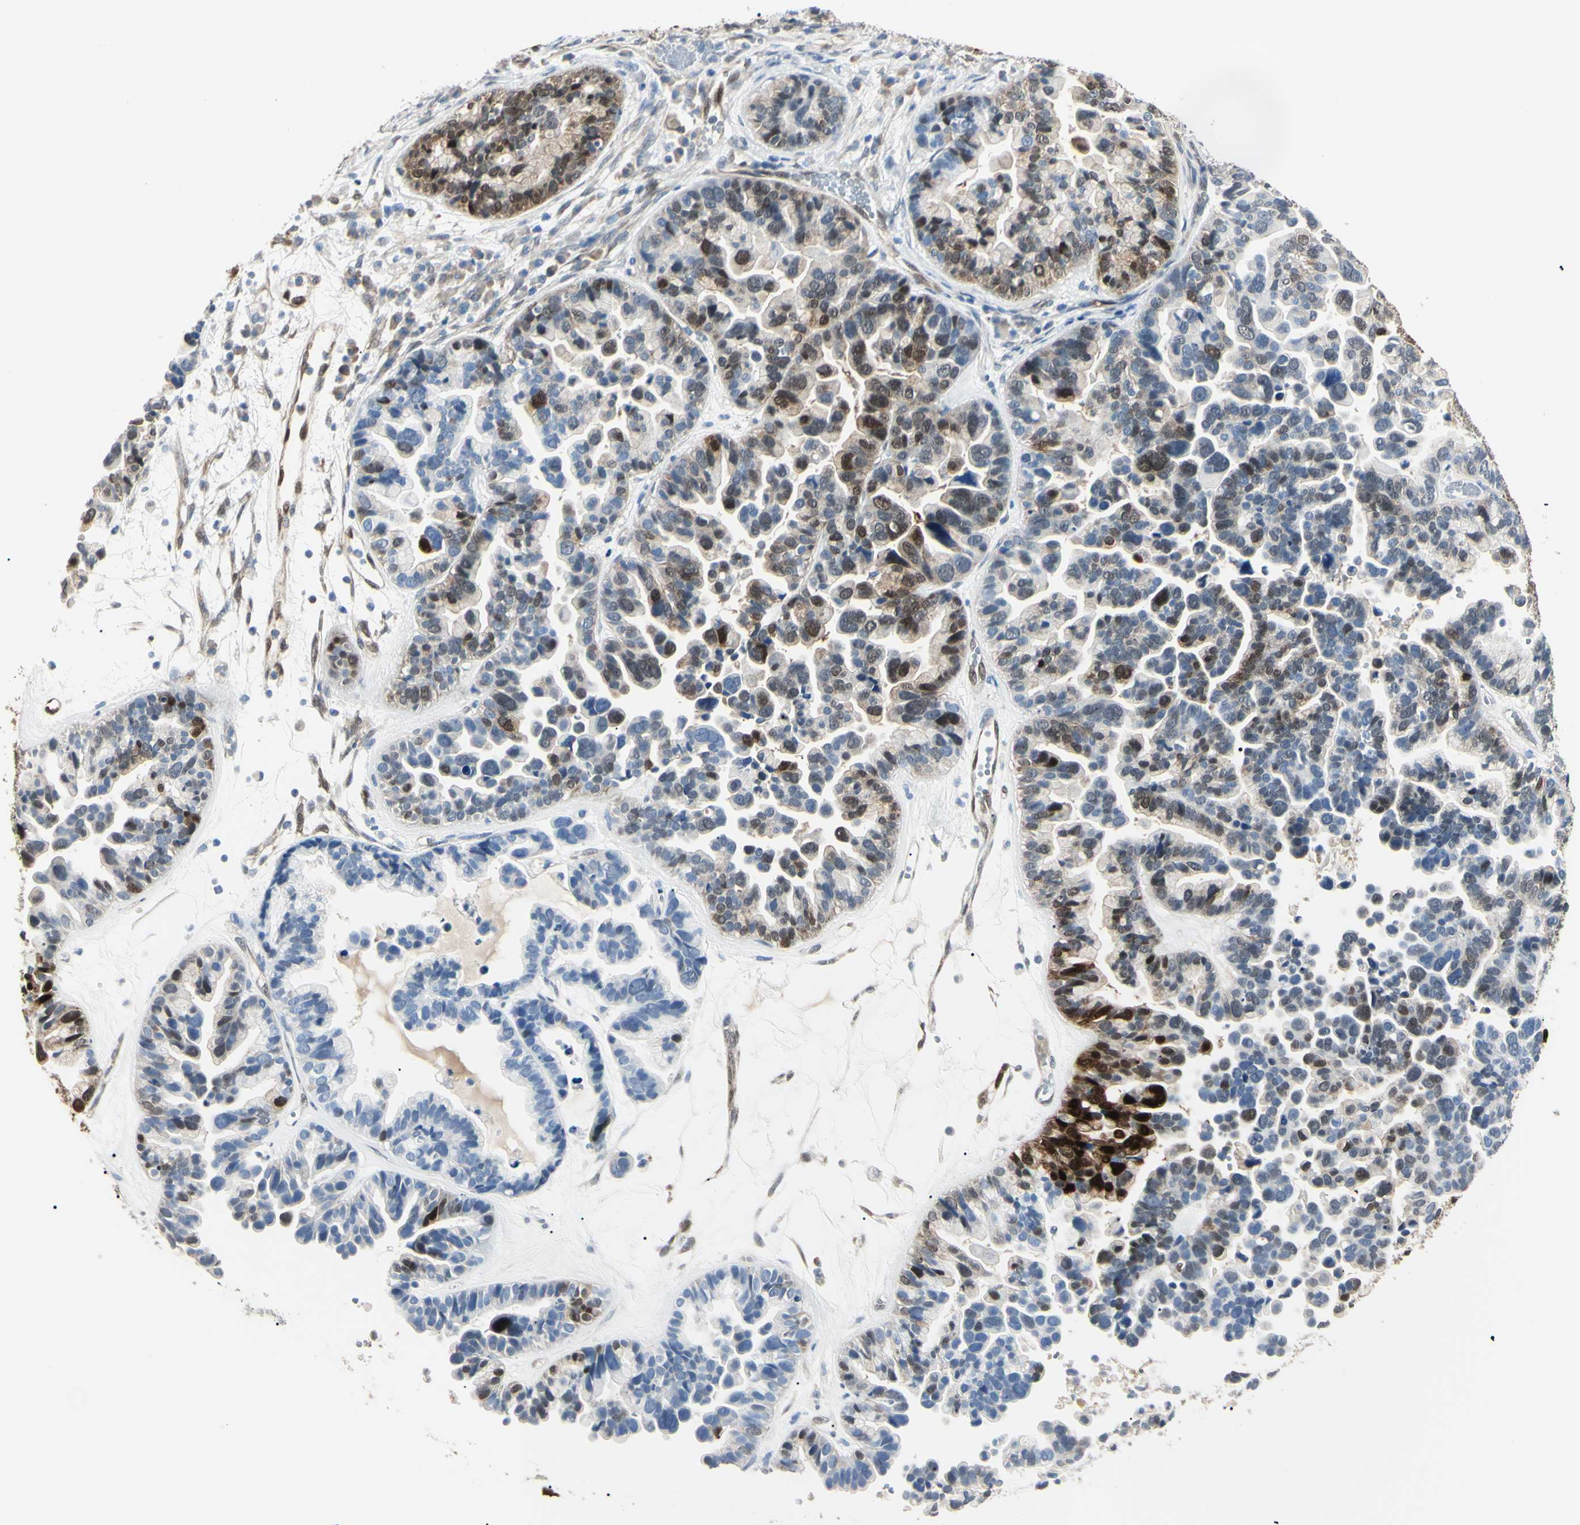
{"staining": {"intensity": "strong", "quantity": "25%-75%", "location": "cytoplasmic/membranous,nuclear"}, "tissue": "ovarian cancer", "cell_type": "Tumor cells", "image_type": "cancer", "snomed": [{"axis": "morphology", "description": "Cystadenocarcinoma, serous, NOS"}, {"axis": "topography", "description": "Ovary"}], "caption": "High-power microscopy captured an immunohistochemistry (IHC) photomicrograph of ovarian cancer, revealing strong cytoplasmic/membranous and nuclear staining in approximately 25%-75% of tumor cells.", "gene": "AKR1C3", "patient": {"sex": "female", "age": 56}}